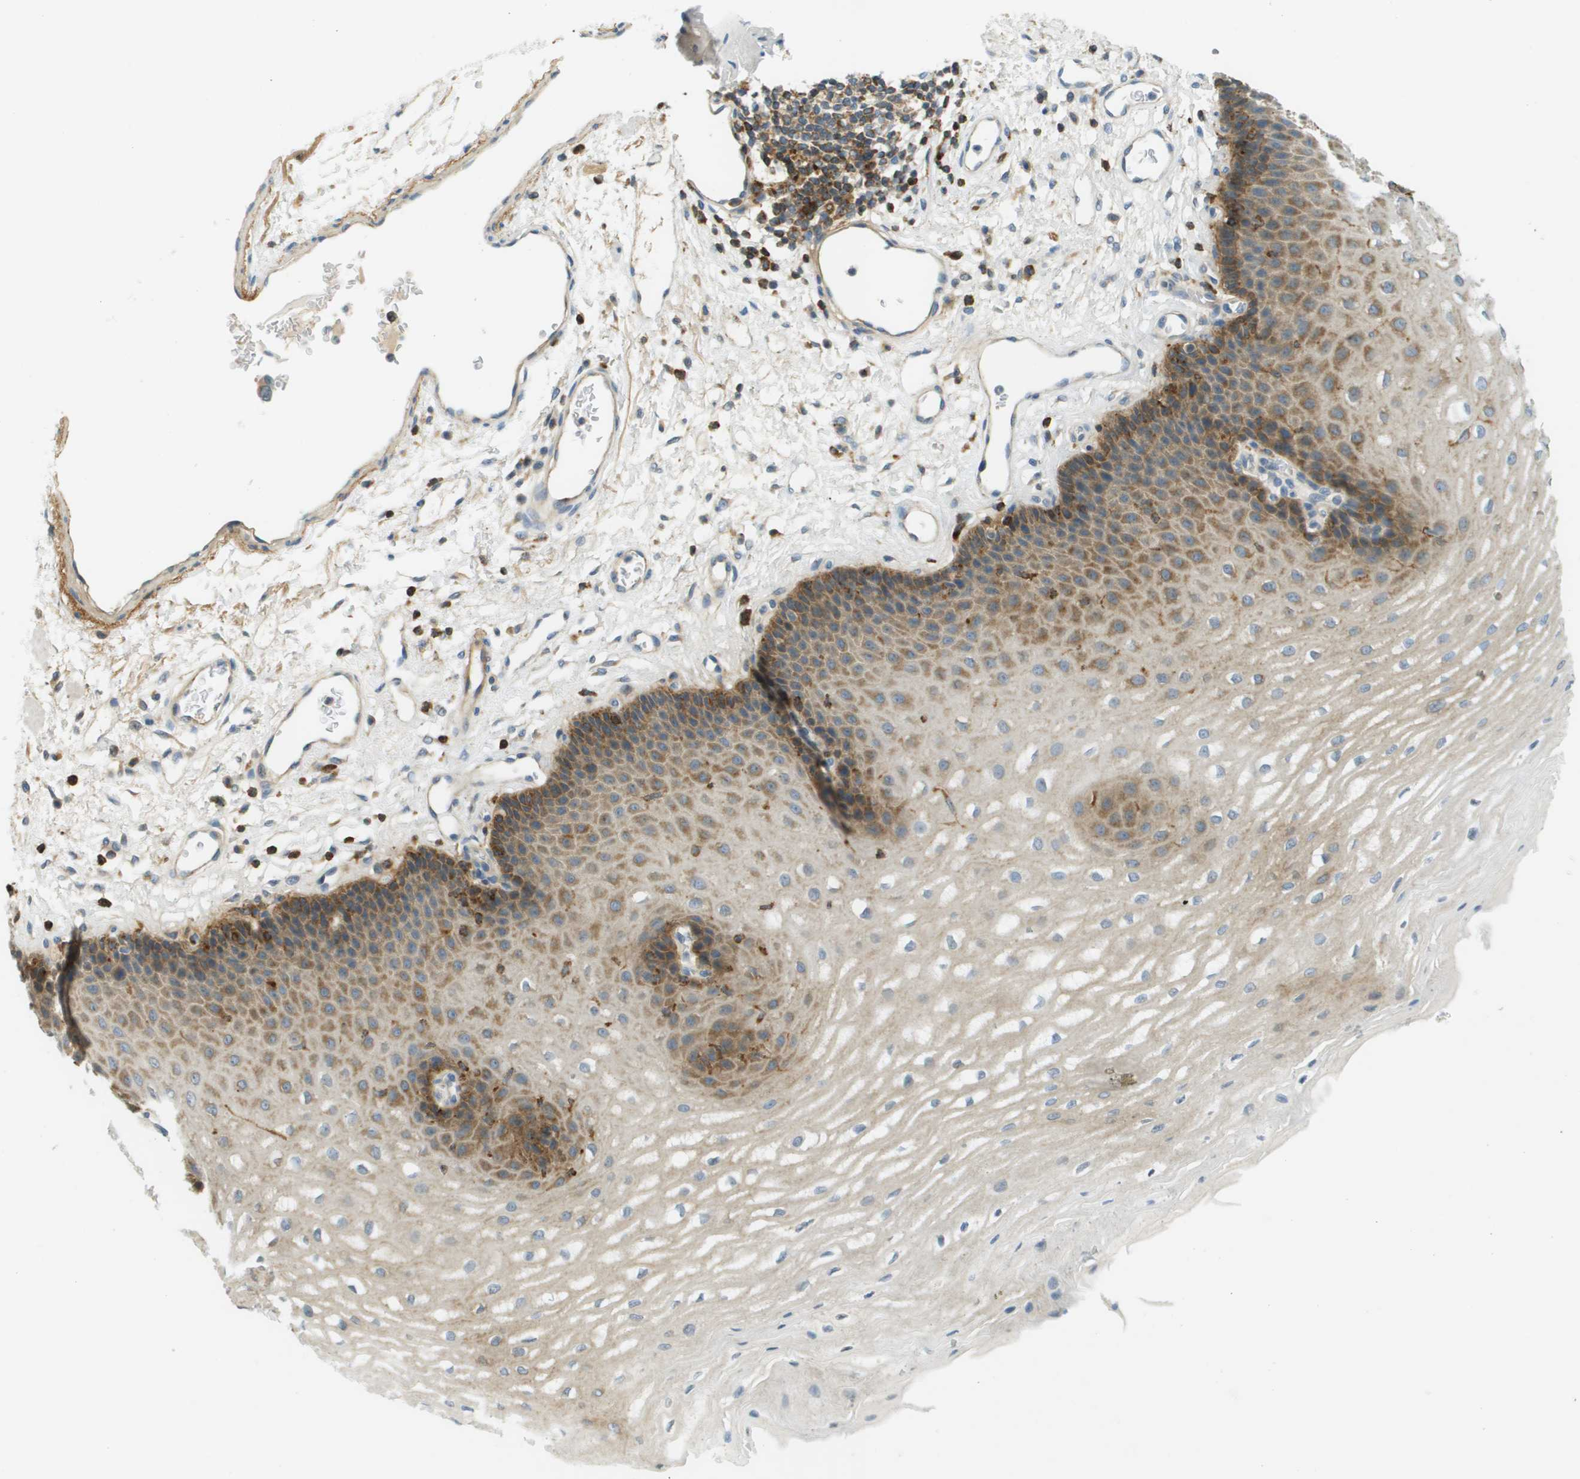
{"staining": {"intensity": "moderate", "quantity": "25%-75%", "location": "cytoplasmic/membranous"}, "tissue": "esophagus", "cell_type": "Squamous epithelial cells", "image_type": "normal", "snomed": [{"axis": "morphology", "description": "Normal tissue, NOS"}, {"axis": "topography", "description": "Esophagus"}], "caption": "Immunohistochemistry micrograph of unremarkable esophagus stained for a protein (brown), which shows medium levels of moderate cytoplasmic/membranous expression in about 25%-75% of squamous epithelial cells.", "gene": "PLBD2", "patient": {"sex": "male", "age": 54}}